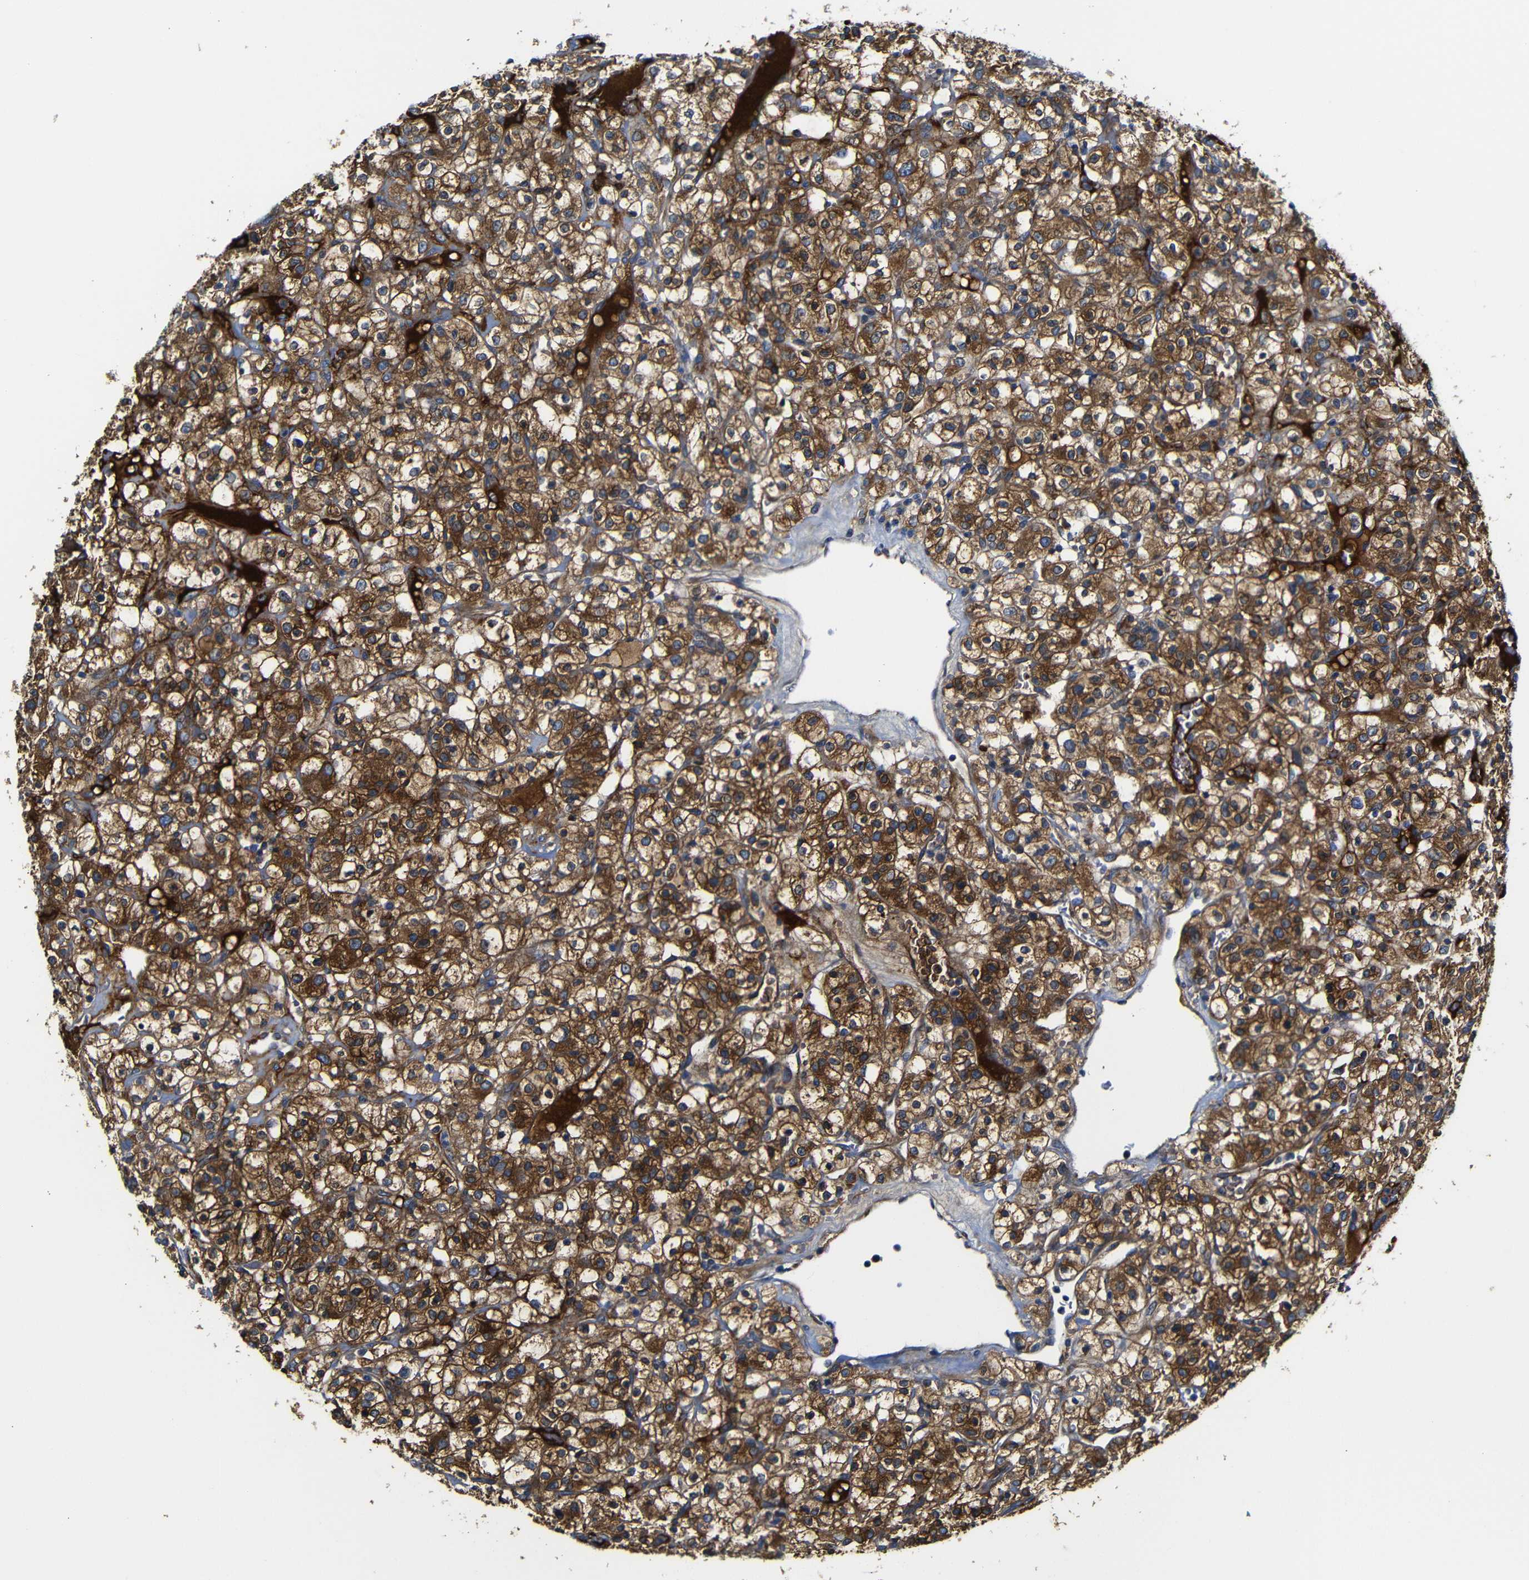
{"staining": {"intensity": "strong", "quantity": ">75%", "location": "cytoplasmic/membranous"}, "tissue": "renal cancer", "cell_type": "Tumor cells", "image_type": "cancer", "snomed": [{"axis": "morphology", "description": "Normal tissue, NOS"}, {"axis": "morphology", "description": "Adenocarcinoma, NOS"}, {"axis": "topography", "description": "Kidney"}], "caption": "Human renal cancer stained with a brown dye displays strong cytoplasmic/membranous positive positivity in about >75% of tumor cells.", "gene": "CLCC1", "patient": {"sex": "female", "age": 72}}